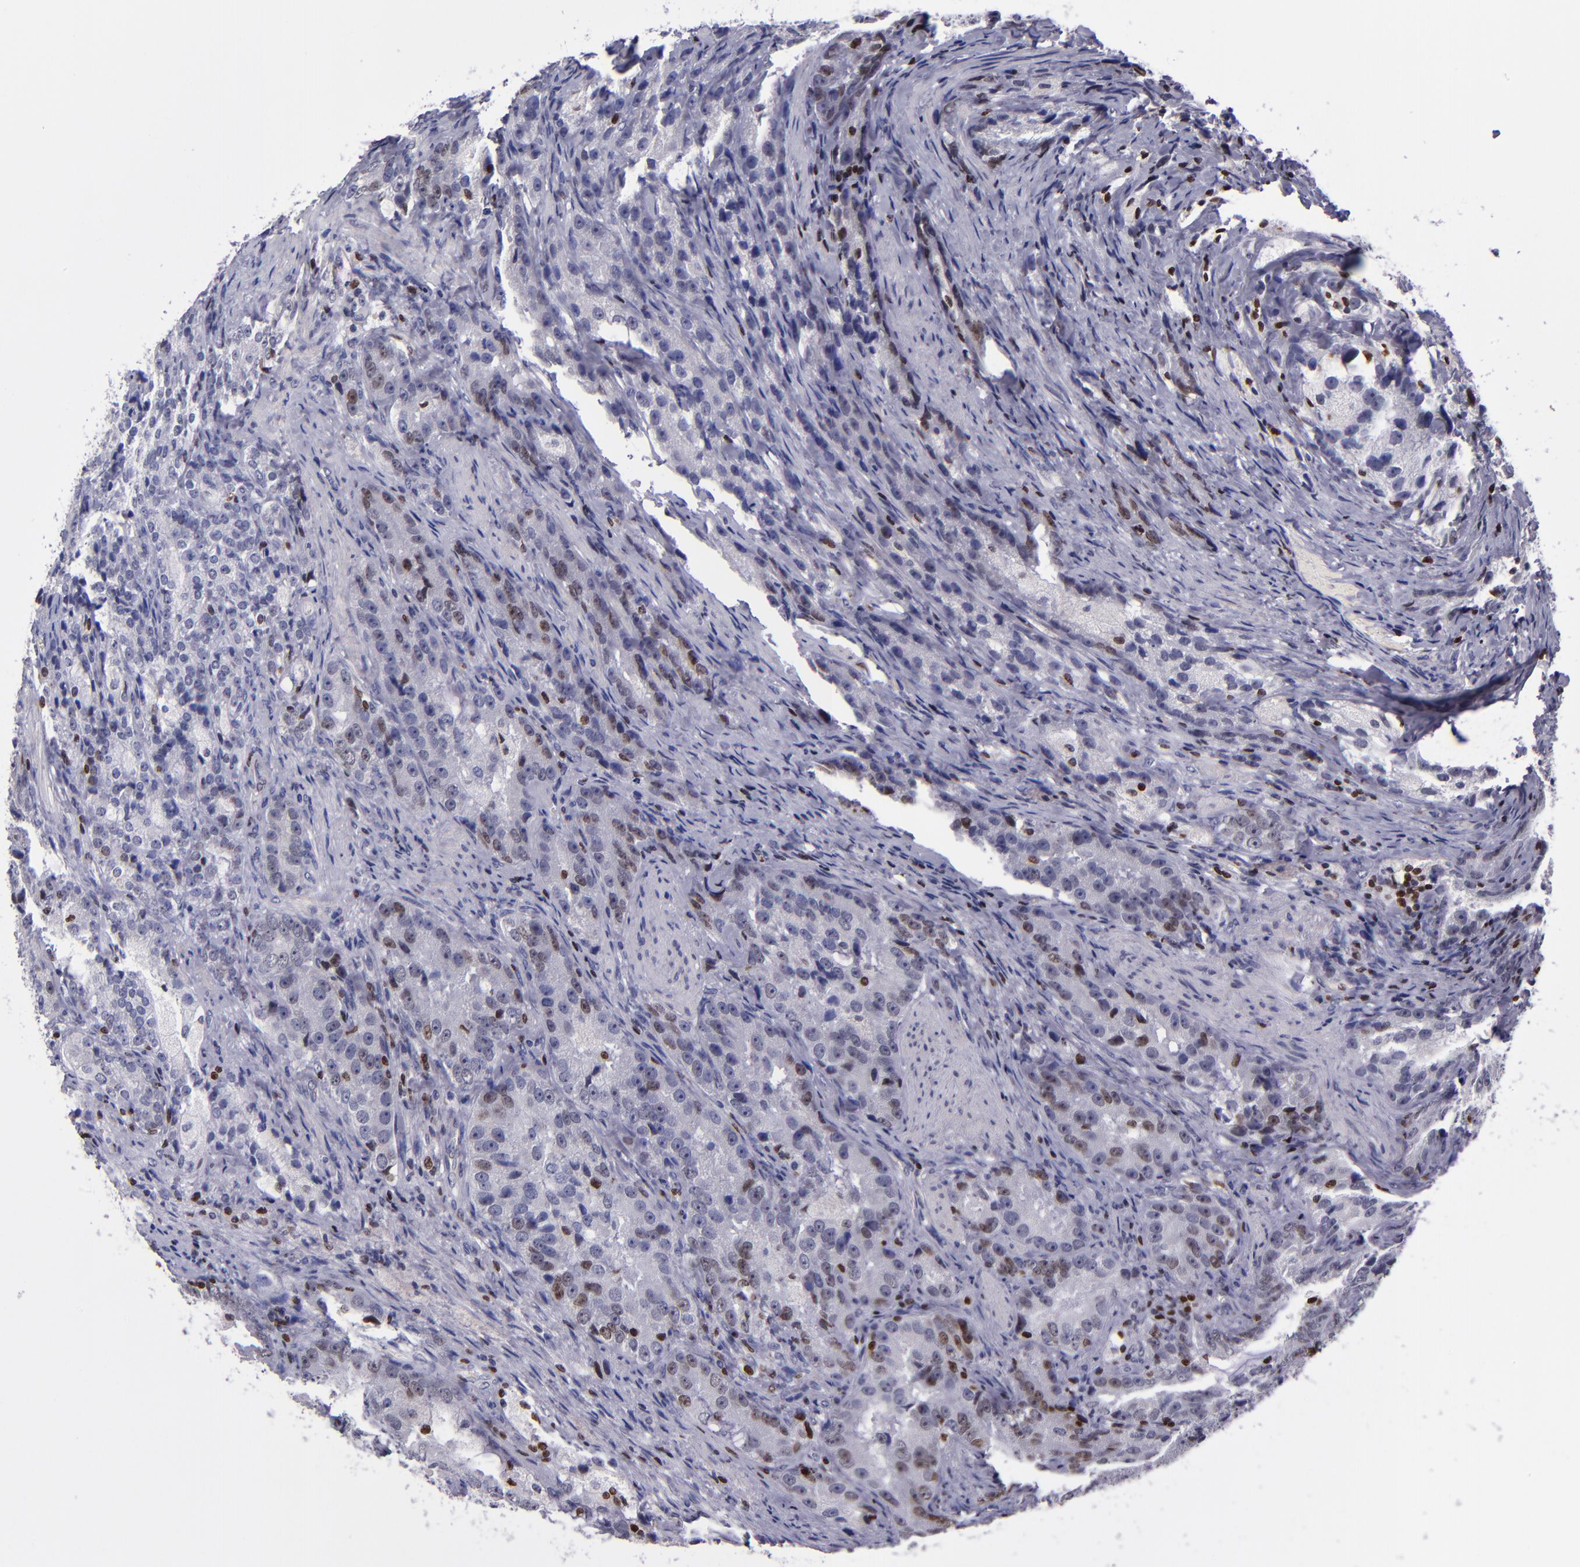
{"staining": {"intensity": "weak", "quantity": "<25%", "location": "nuclear"}, "tissue": "prostate cancer", "cell_type": "Tumor cells", "image_type": "cancer", "snomed": [{"axis": "morphology", "description": "Adenocarcinoma, High grade"}, {"axis": "topography", "description": "Prostate"}], "caption": "Immunohistochemistry (IHC) of adenocarcinoma (high-grade) (prostate) exhibits no expression in tumor cells.", "gene": "CDKL5", "patient": {"sex": "male", "age": 63}}